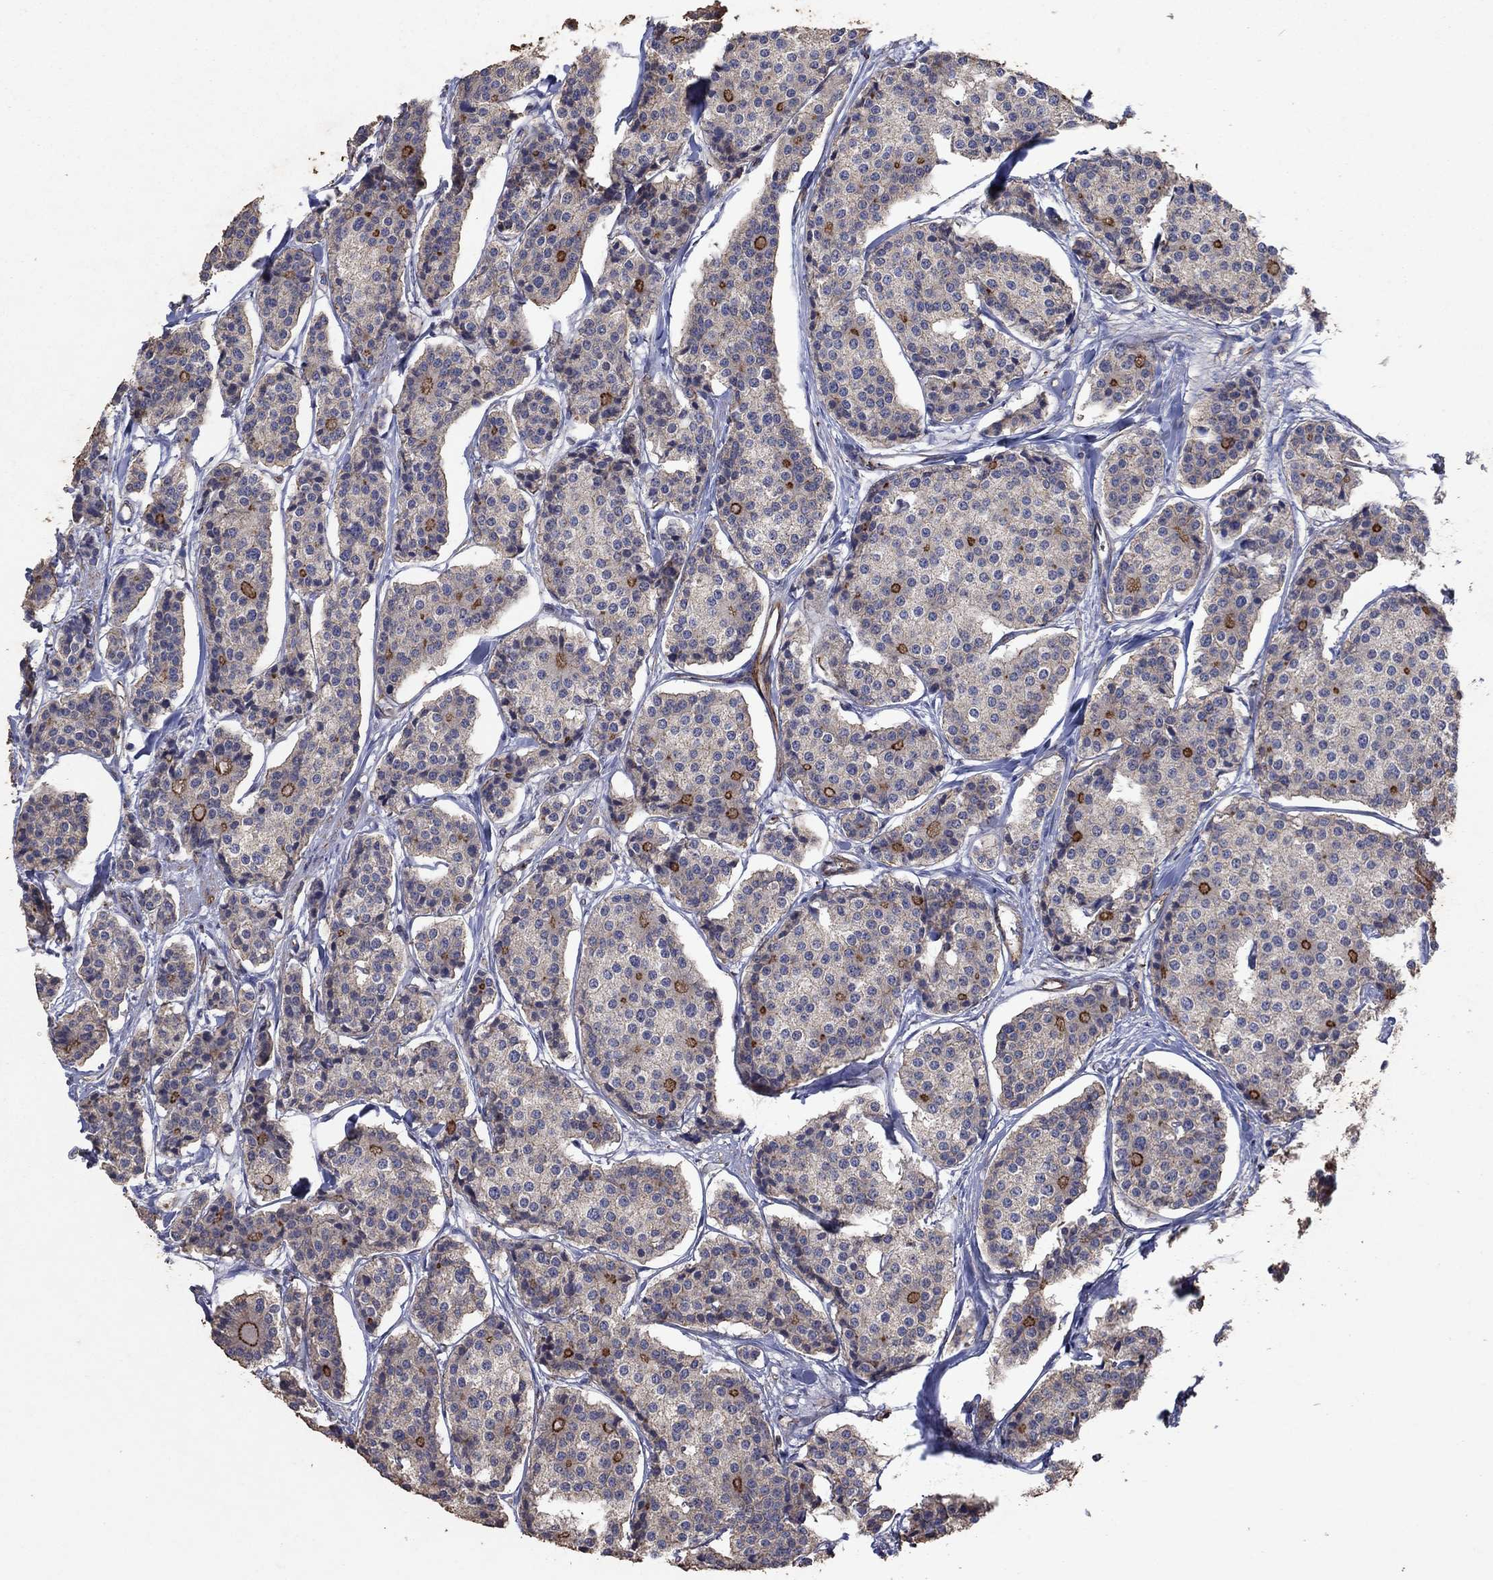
{"staining": {"intensity": "strong", "quantity": "<25%", "location": "cytoplasmic/membranous"}, "tissue": "carcinoid", "cell_type": "Tumor cells", "image_type": "cancer", "snomed": [{"axis": "morphology", "description": "Carcinoid, malignant, NOS"}, {"axis": "topography", "description": "Small intestine"}], "caption": "High-magnification brightfield microscopy of malignant carcinoid stained with DAB (brown) and counterstained with hematoxylin (blue). tumor cells exhibit strong cytoplasmic/membranous staining is present in about<25% of cells. The protein of interest is stained brown, and the nuclei are stained in blue (DAB (3,3'-diaminobenzidine) IHC with brightfield microscopy, high magnification).", "gene": "FRG1", "patient": {"sex": "female", "age": 65}}